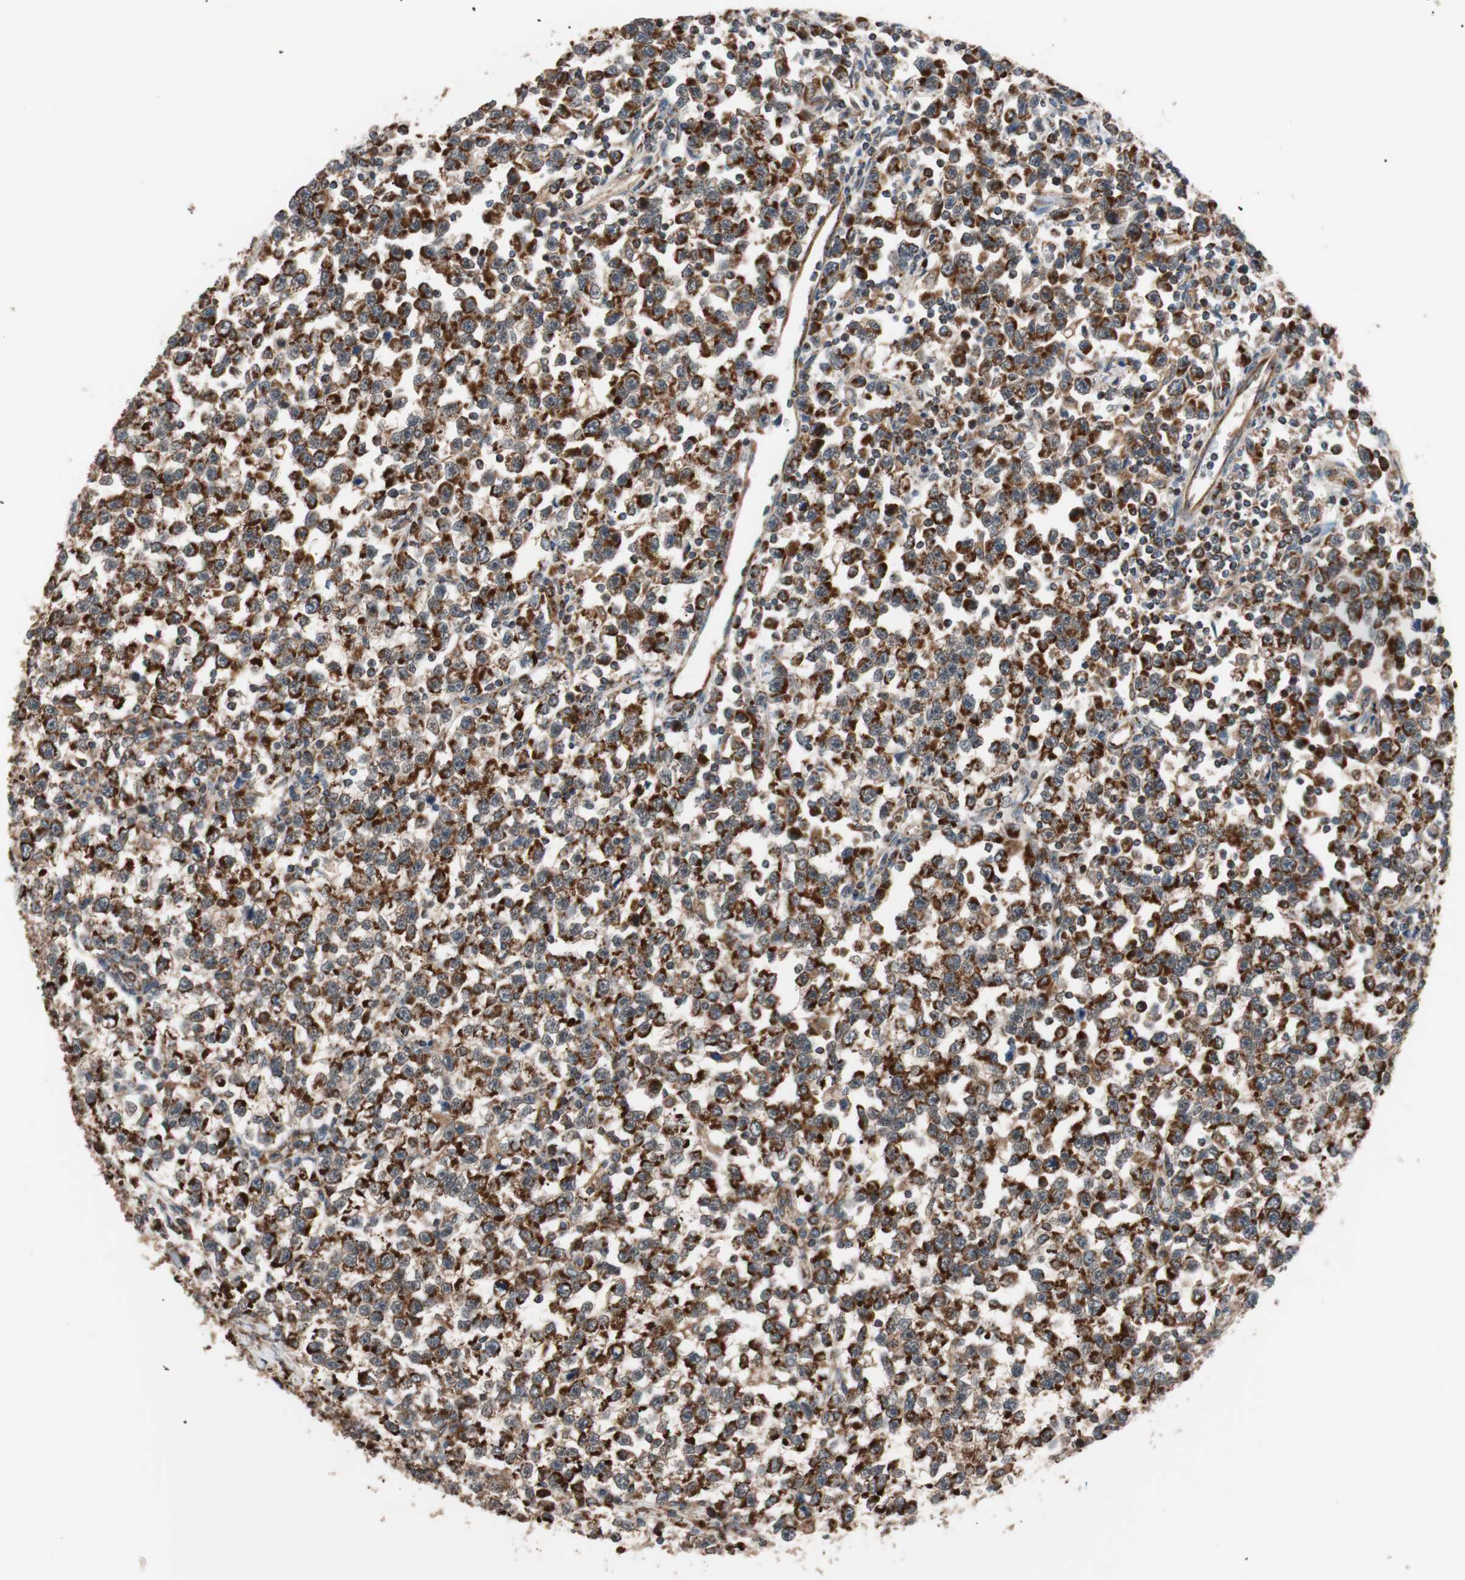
{"staining": {"intensity": "strong", "quantity": ">75%", "location": "cytoplasmic/membranous"}, "tissue": "testis cancer", "cell_type": "Tumor cells", "image_type": "cancer", "snomed": [{"axis": "morphology", "description": "Seminoma, NOS"}, {"axis": "topography", "description": "Testis"}], "caption": "Protein staining displays strong cytoplasmic/membranous staining in about >75% of tumor cells in testis cancer (seminoma). Ihc stains the protein of interest in brown and the nuclei are stained blue.", "gene": "PITRM1", "patient": {"sex": "male", "age": 43}}